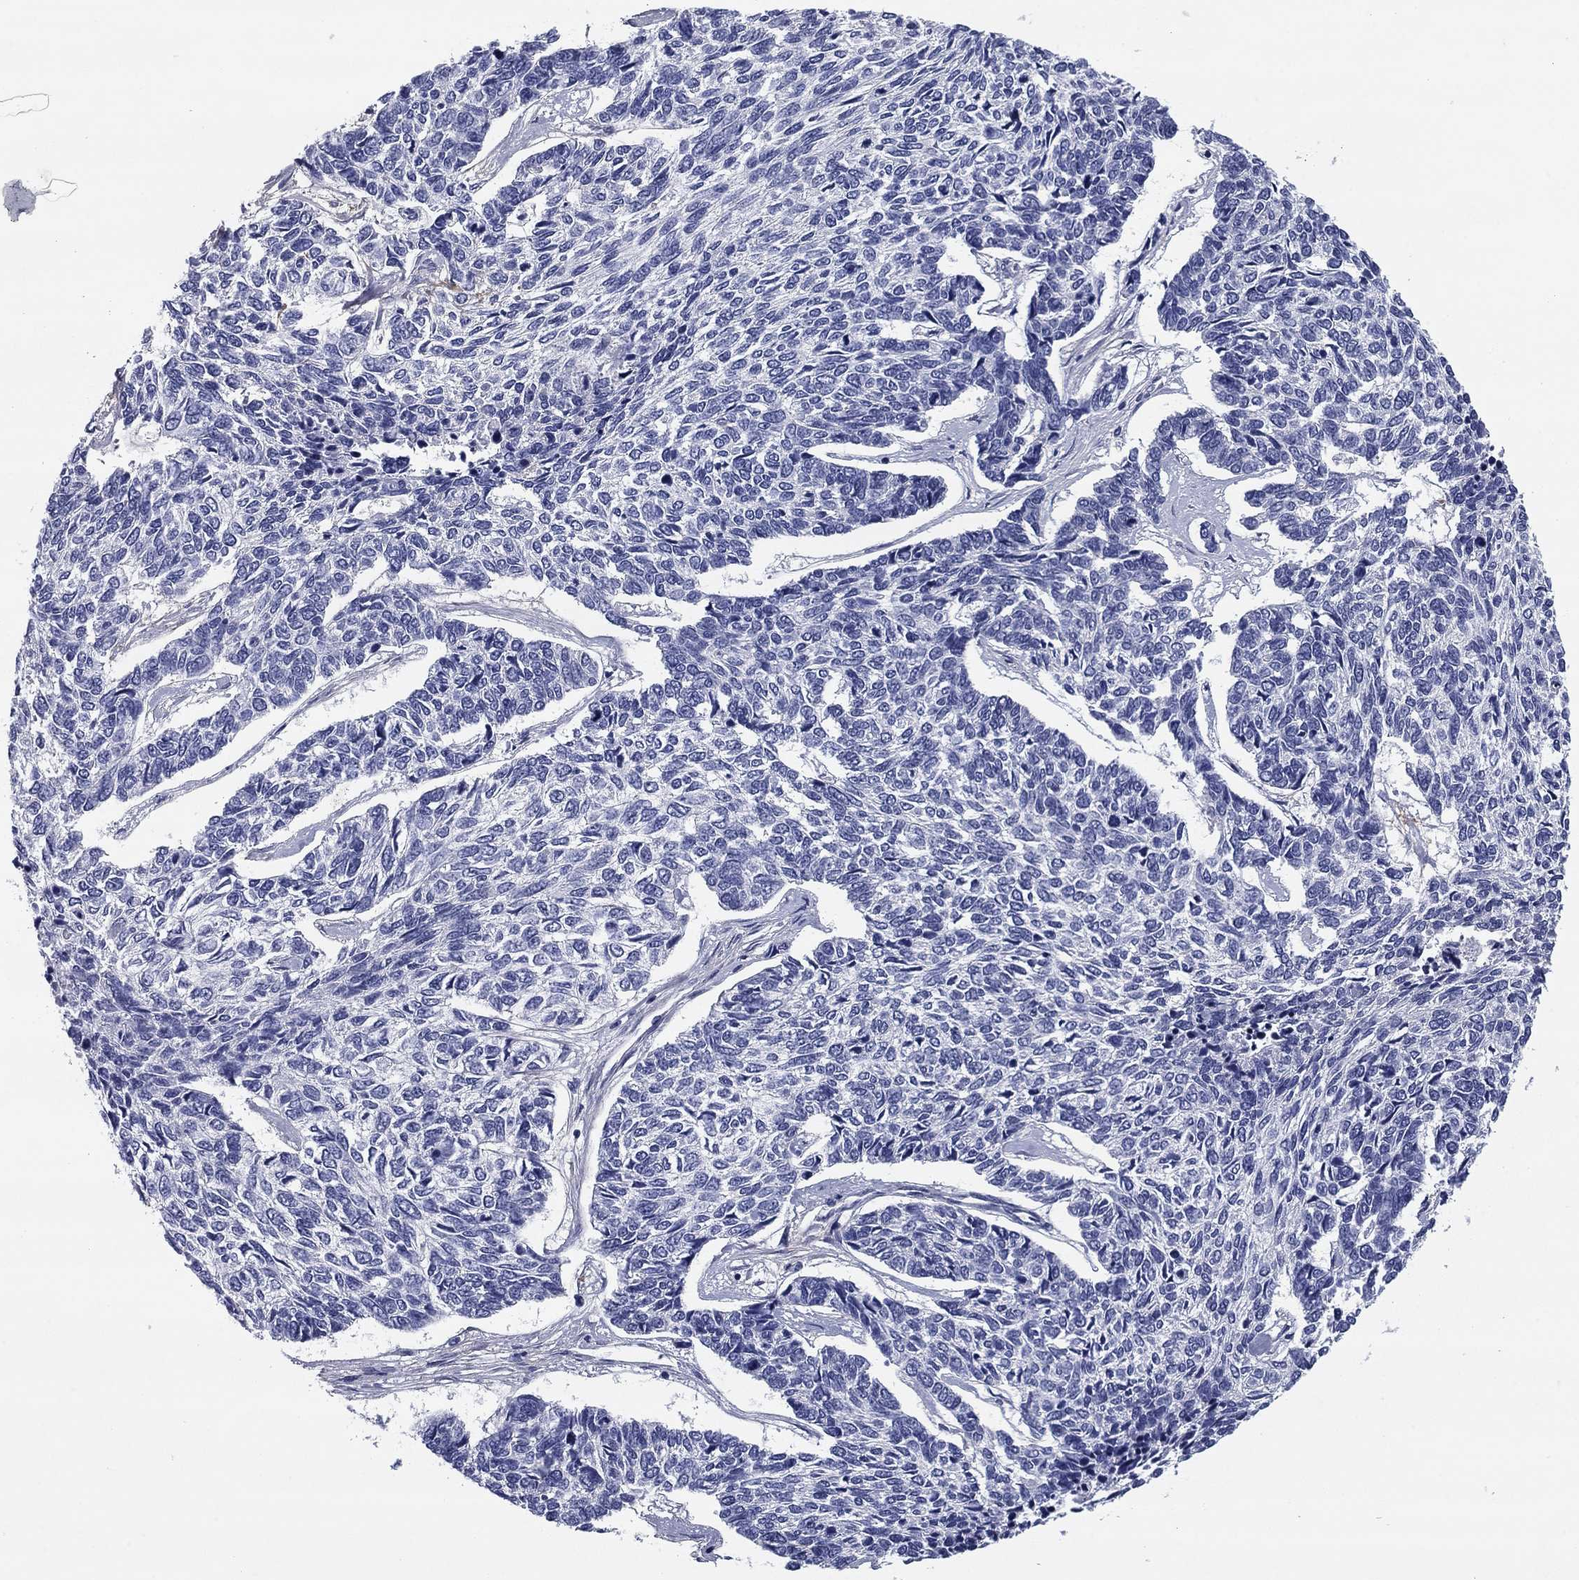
{"staining": {"intensity": "negative", "quantity": "none", "location": "none"}, "tissue": "skin cancer", "cell_type": "Tumor cells", "image_type": "cancer", "snomed": [{"axis": "morphology", "description": "Basal cell carcinoma"}, {"axis": "topography", "description": "Skin"}], "caption": "Immunohistochemical staining of human basal cell carcinoma (skin) reveals no significant expression in tumor cells.", "gene": "REXO5", "patient": {"sex": "female", "age": 65}}